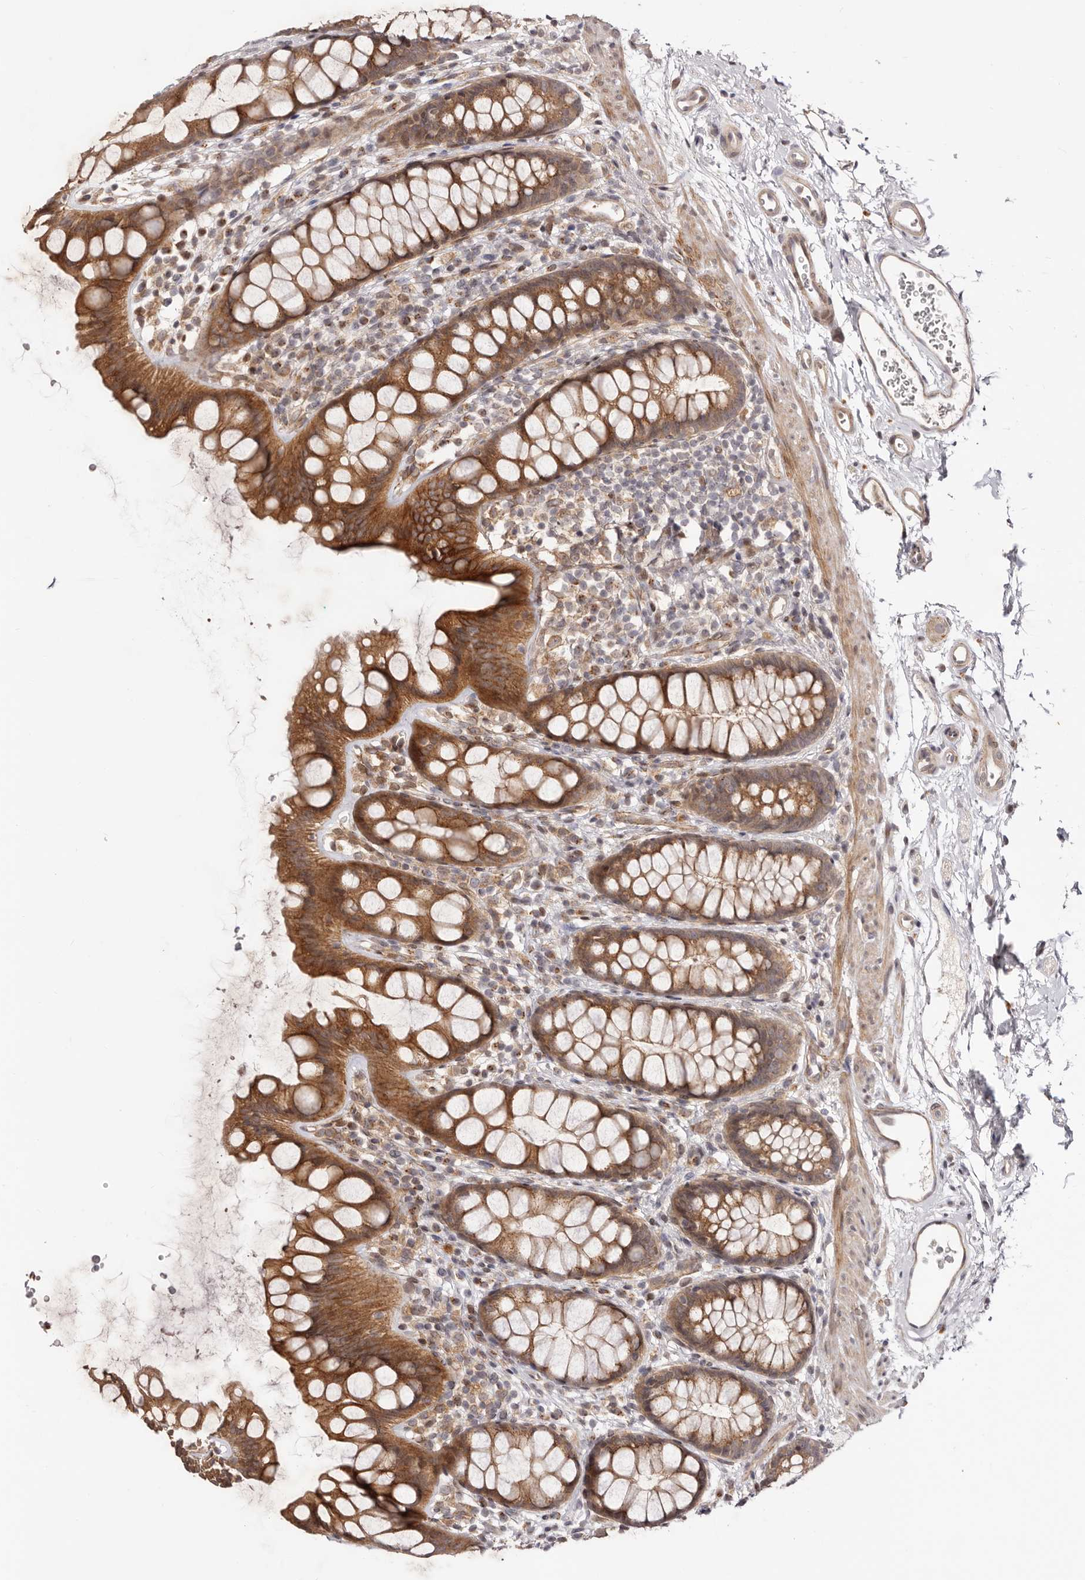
{"staining": {"intensity": "strong", "quantity": ">75%", "location": "cytoplasmic/membranous"}, "tissue": "rectum", "cell_type": "Glandular cells", "image_type": "normal", "snomed": [{"axis": "morphology", "description": "Normal tissue, NOS"}, {"axis": "topography", "description": "Rectum"}], "caption": "Immunohistochemical staining of benign human rectum reveals high levels of strong cytoplasmic/membranous expression in approximately >75% of glandular cells. The staining was performed using DAB (3,3'-diaminobenzidine) to visualize the protein expression in brown, while the nuclei were stained in blue with hematoxylin (Magnification: 20x).", "gene": "MICAL2", "patient": {"sex": "female", "age": 65}}